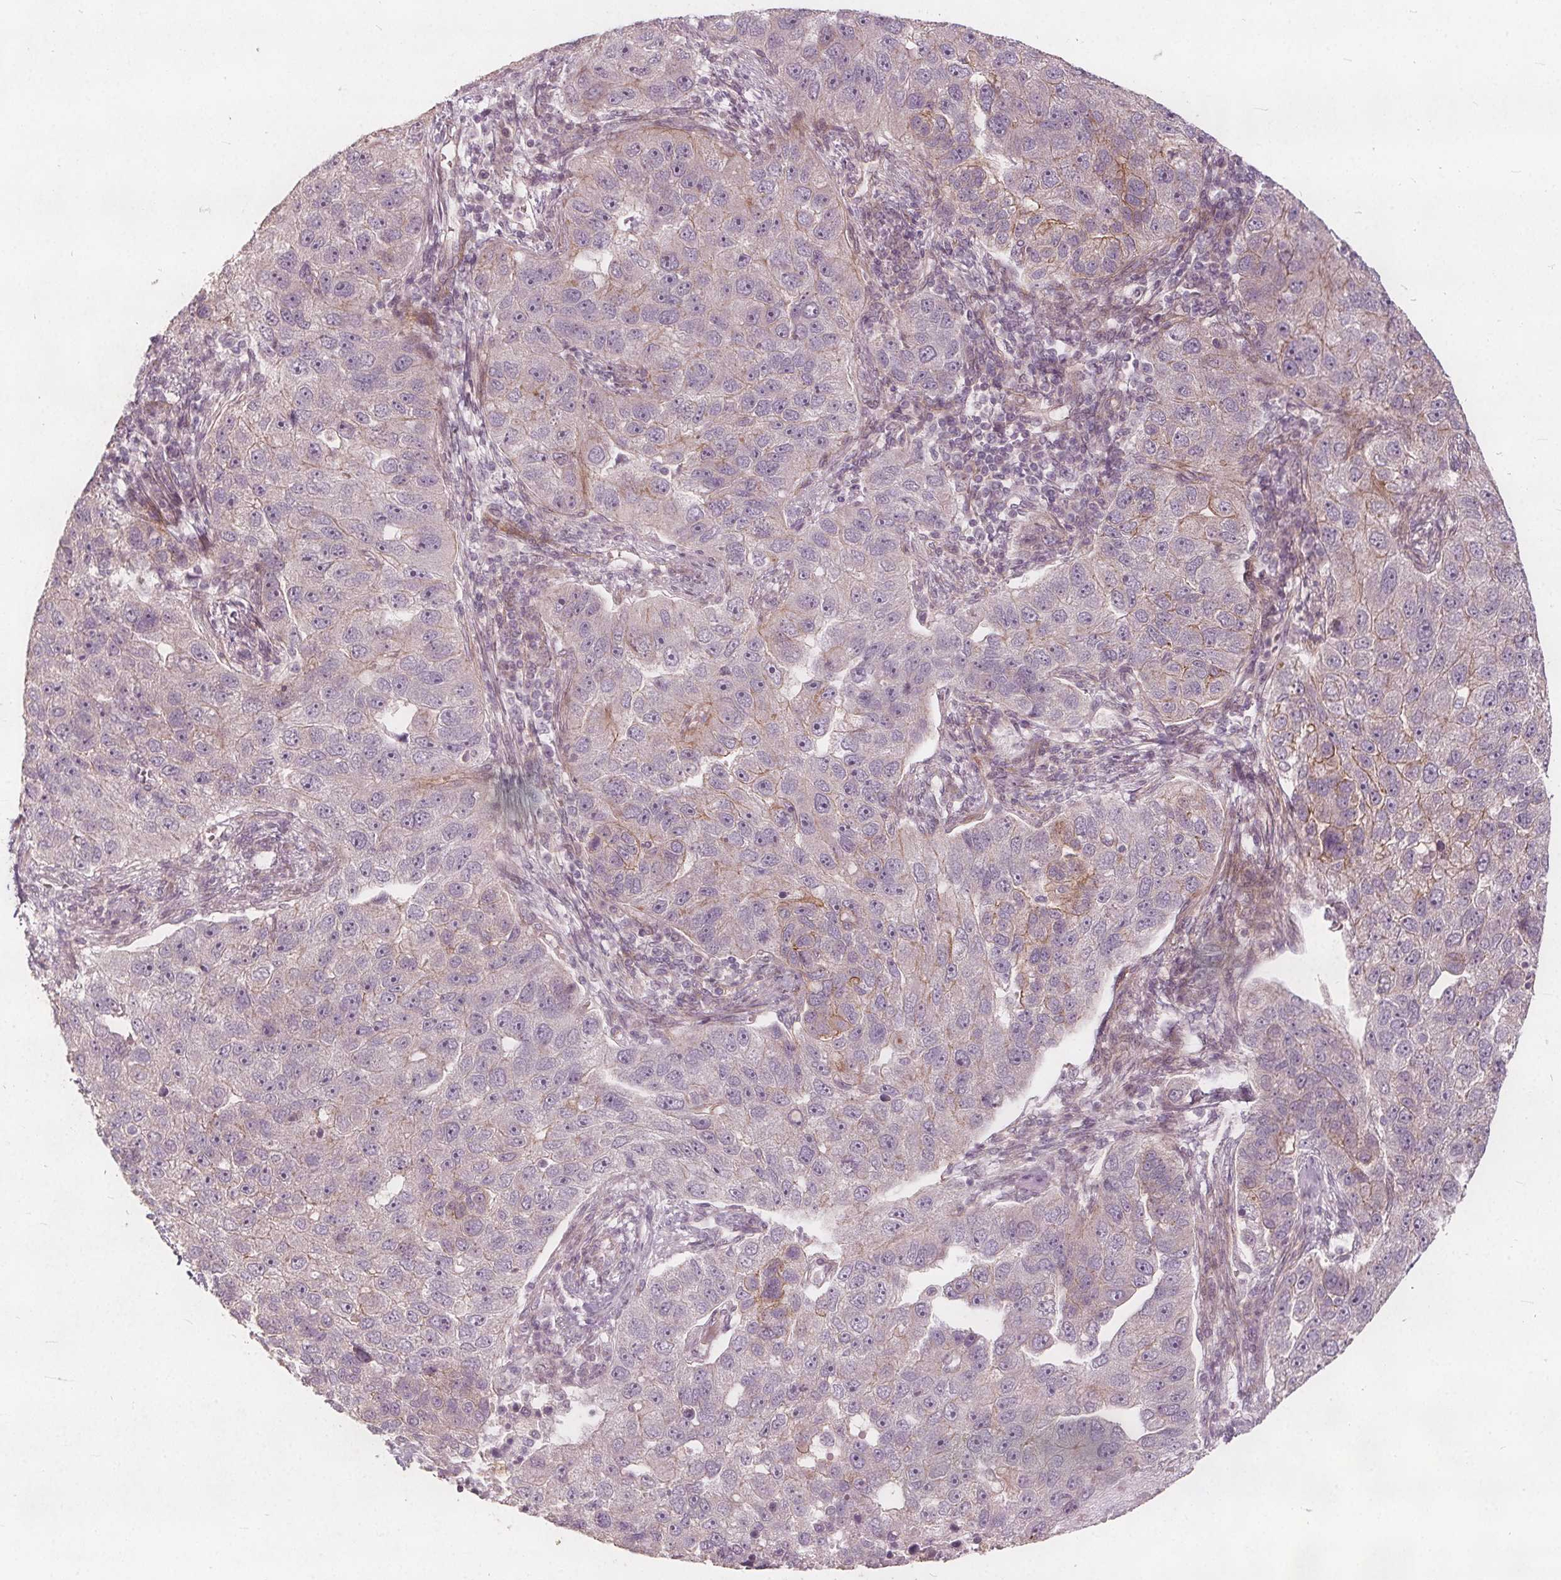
{"staining": {"intensity": "negative", "quantity": "none", "location": "none"}, "tissue": "pancreatic cancer", "cell_type": "Tumor cells", "image_type": "cancer", "snomed": [{"axis": "morphology", "description": "Adenocarcinoma, NOS"}, {"axis": "topography", "description": "Pancreas"}], "caption": "Tumor cells are negative for protein expression in human pancreatic cancer (adenocarcinoma).", "gene": "PTPRT", "patient": {"sex": "female", "age": 61}}